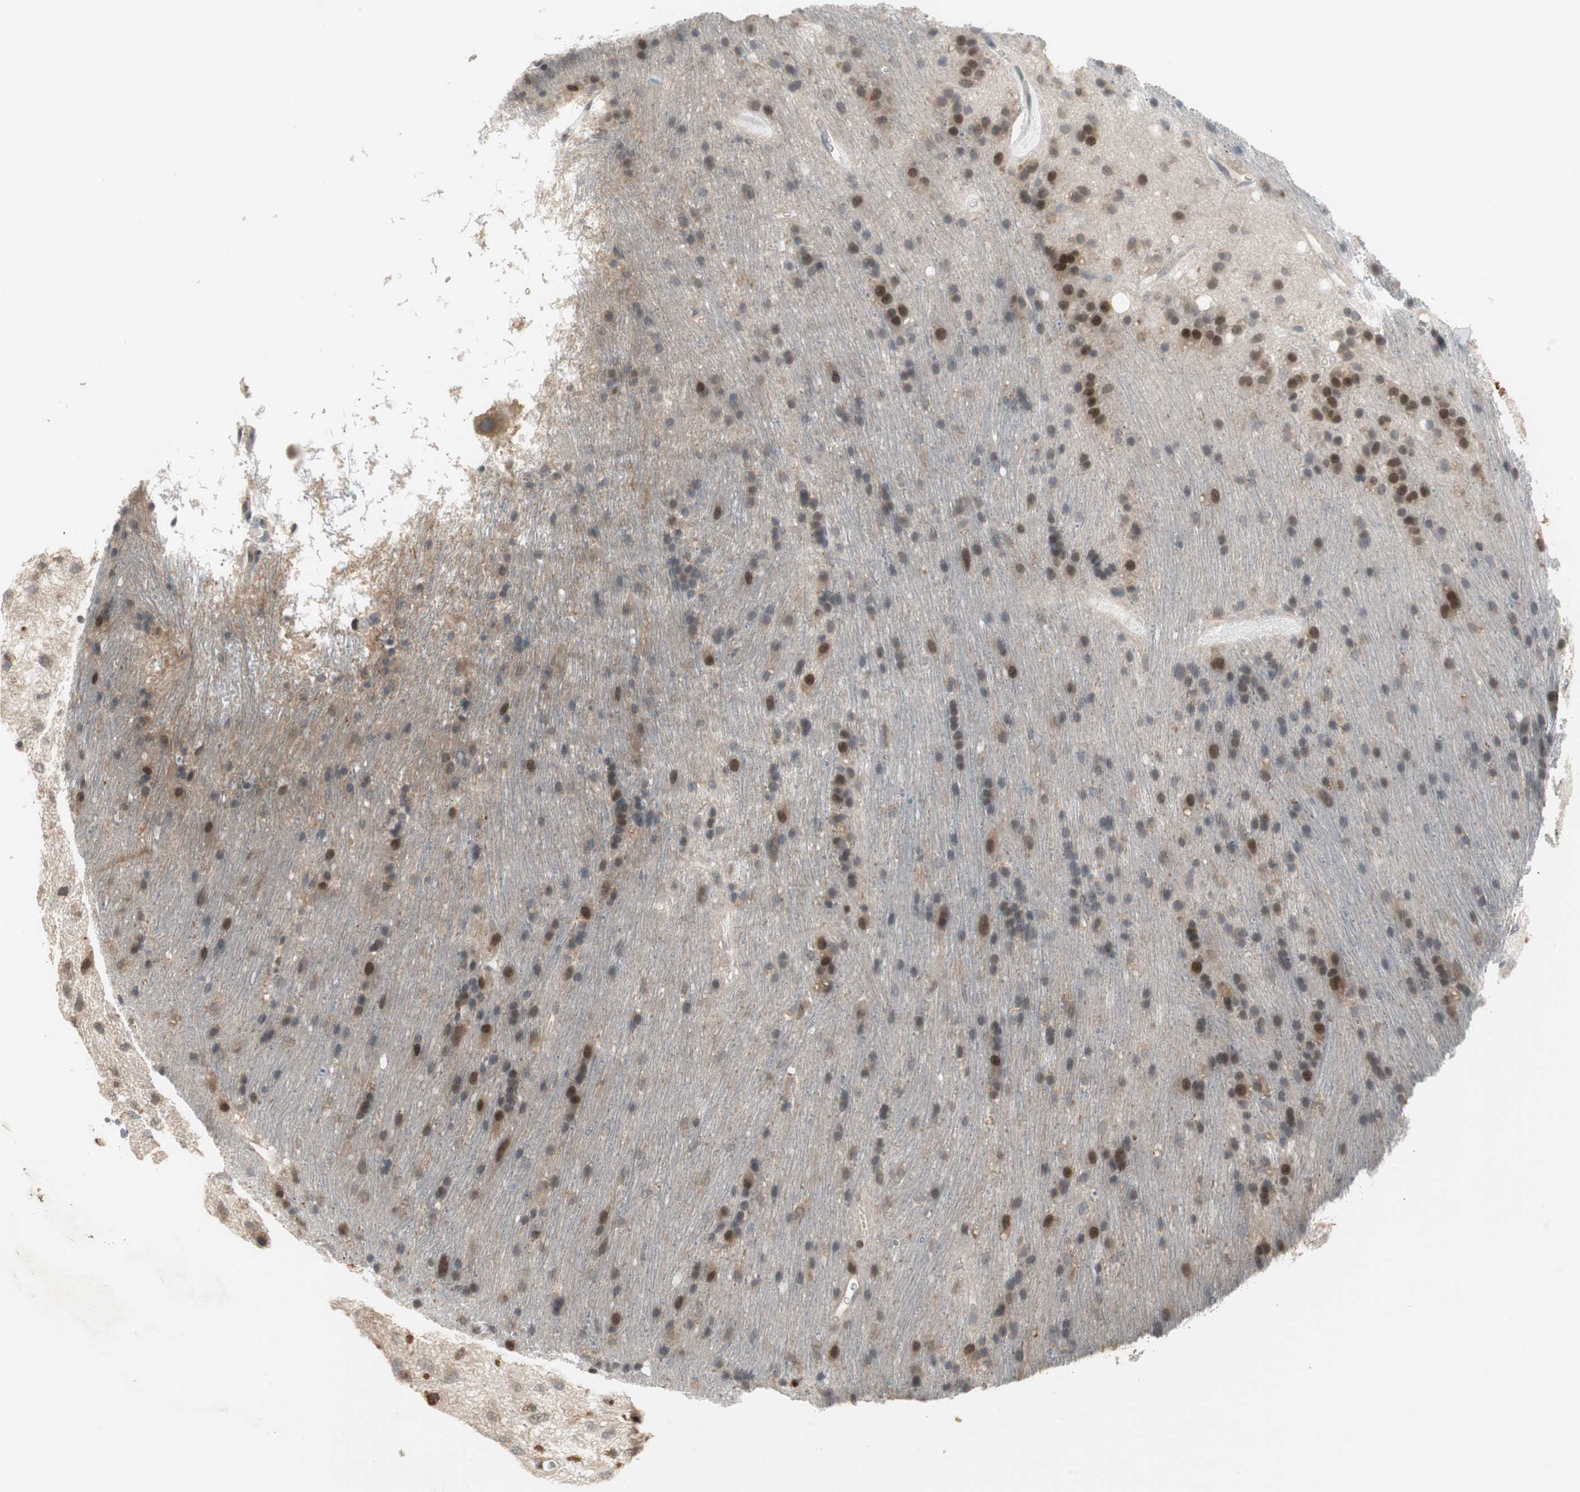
{"staining": {"intensity": "strong", "quantity": "25%-75%", "location": "nuclear"}, "tissue": "glioma", "cell_type": "Tumor cells", "image_type": "cancer", "snomed": [{"axis": "morphology", "description": "Glioma, malignant, Low grade"}, {"axis": "topography", "description": "Brain"}], "caption": "Glioma stained for a protein demonstrates strong nuclear positivity in tumor cells.", "gene": "SNX4", "patient": {"sex": "male", "age": 77}}